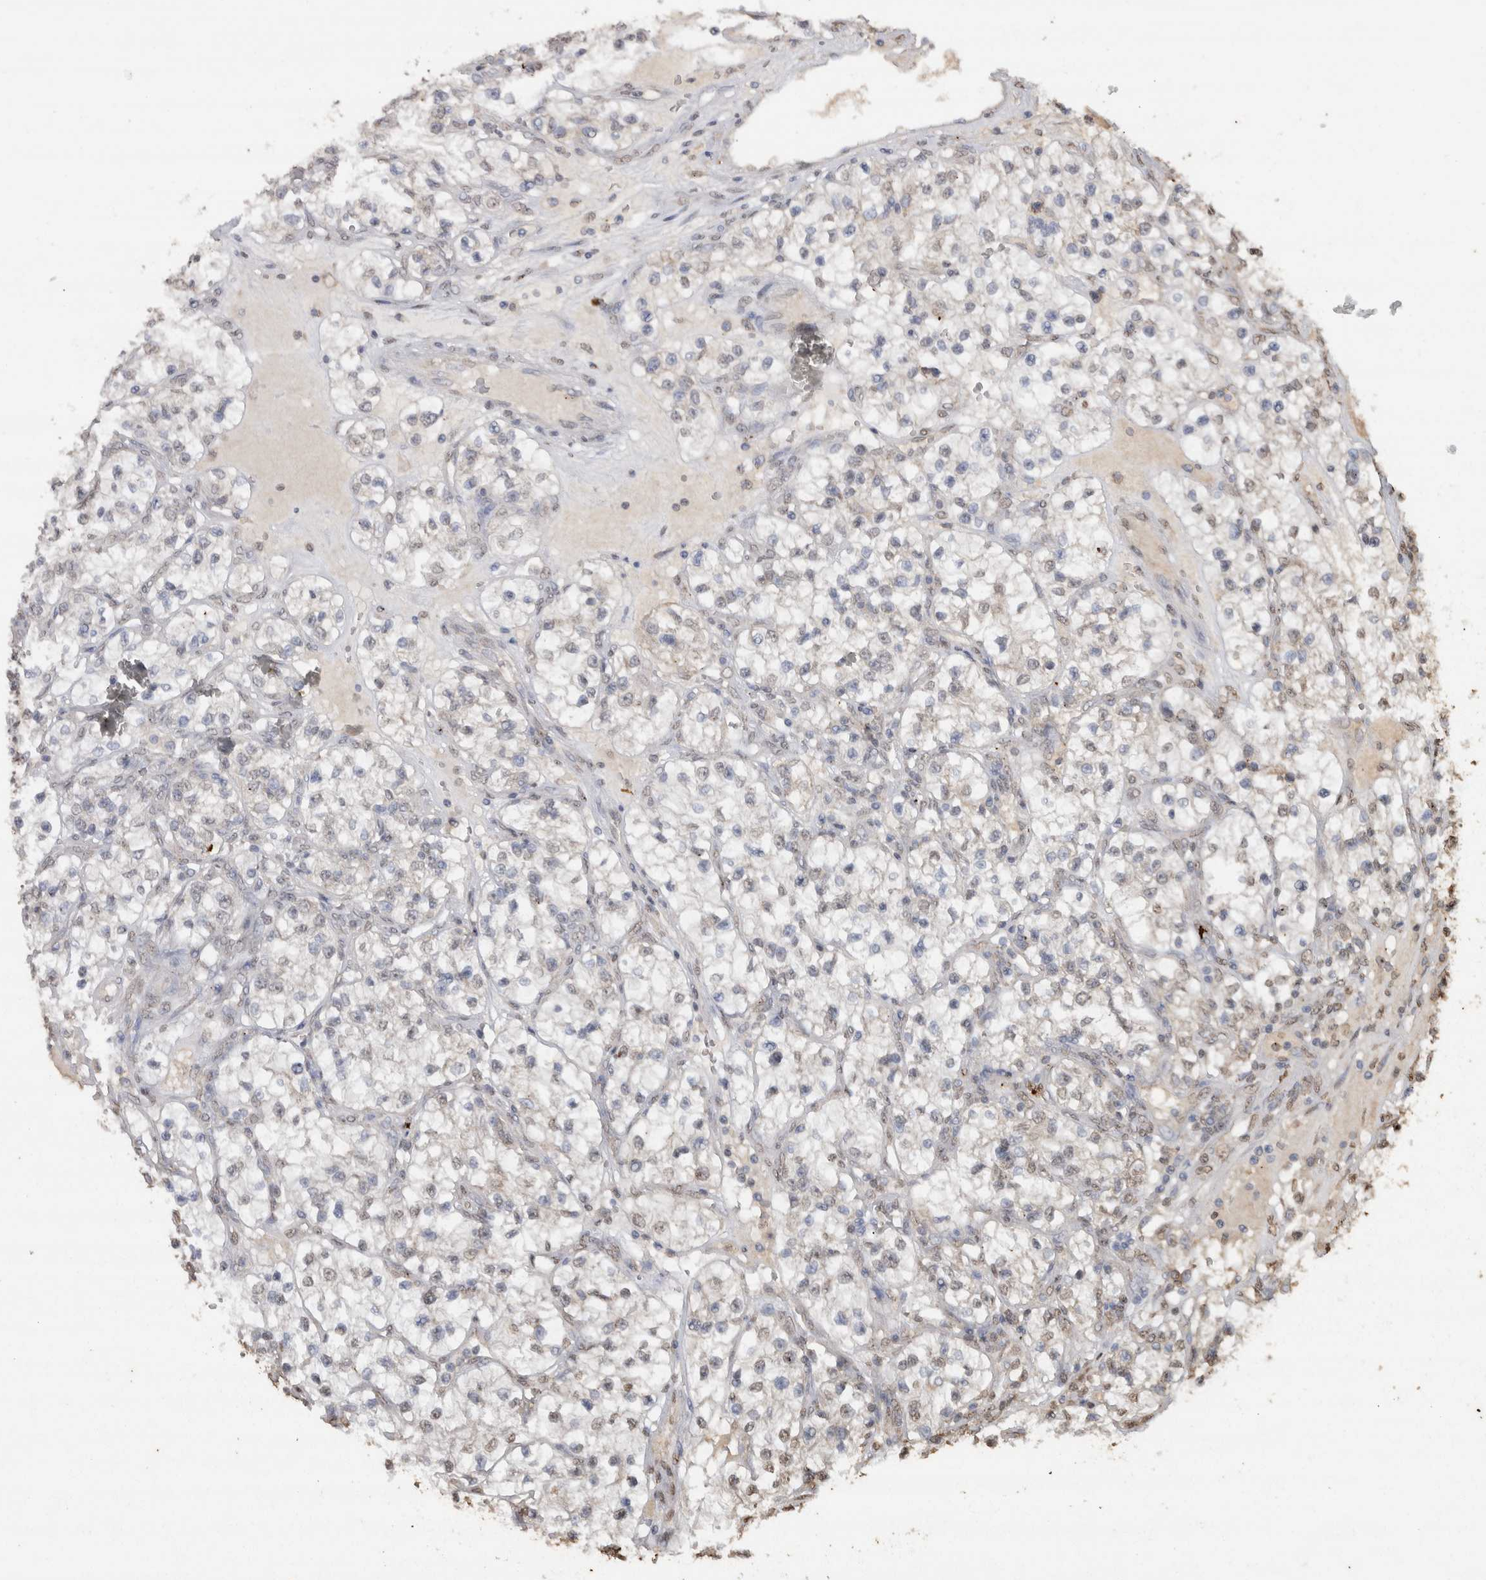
{"staining": {"intensity": "weak", "quantity": "<25%", "location": "nuclear"}, "tissue": "renal cancer", "cell_type": "Tumor cells", "image_type": "cancer", "snomed": [{"axis": "morphology", "description": "Adenocarcinoma, NOS"}, {"axis": "topography", "description": "Kidney"}], "caption": "This photomicrograph is of renal cancer (adenocarcinoma) stained with immunohistochemistry (IHC) to label a protein in brown with the nuclei are counter-stained blue. There is no expression in tumor cells. (Stains: DAB immunohistochemistry with hematoxylin counter stain, Microscopy: brightfield microscopy at high magnification).", "gene": "CRELD2", "patient": {"sex": "female", "age": 57}}